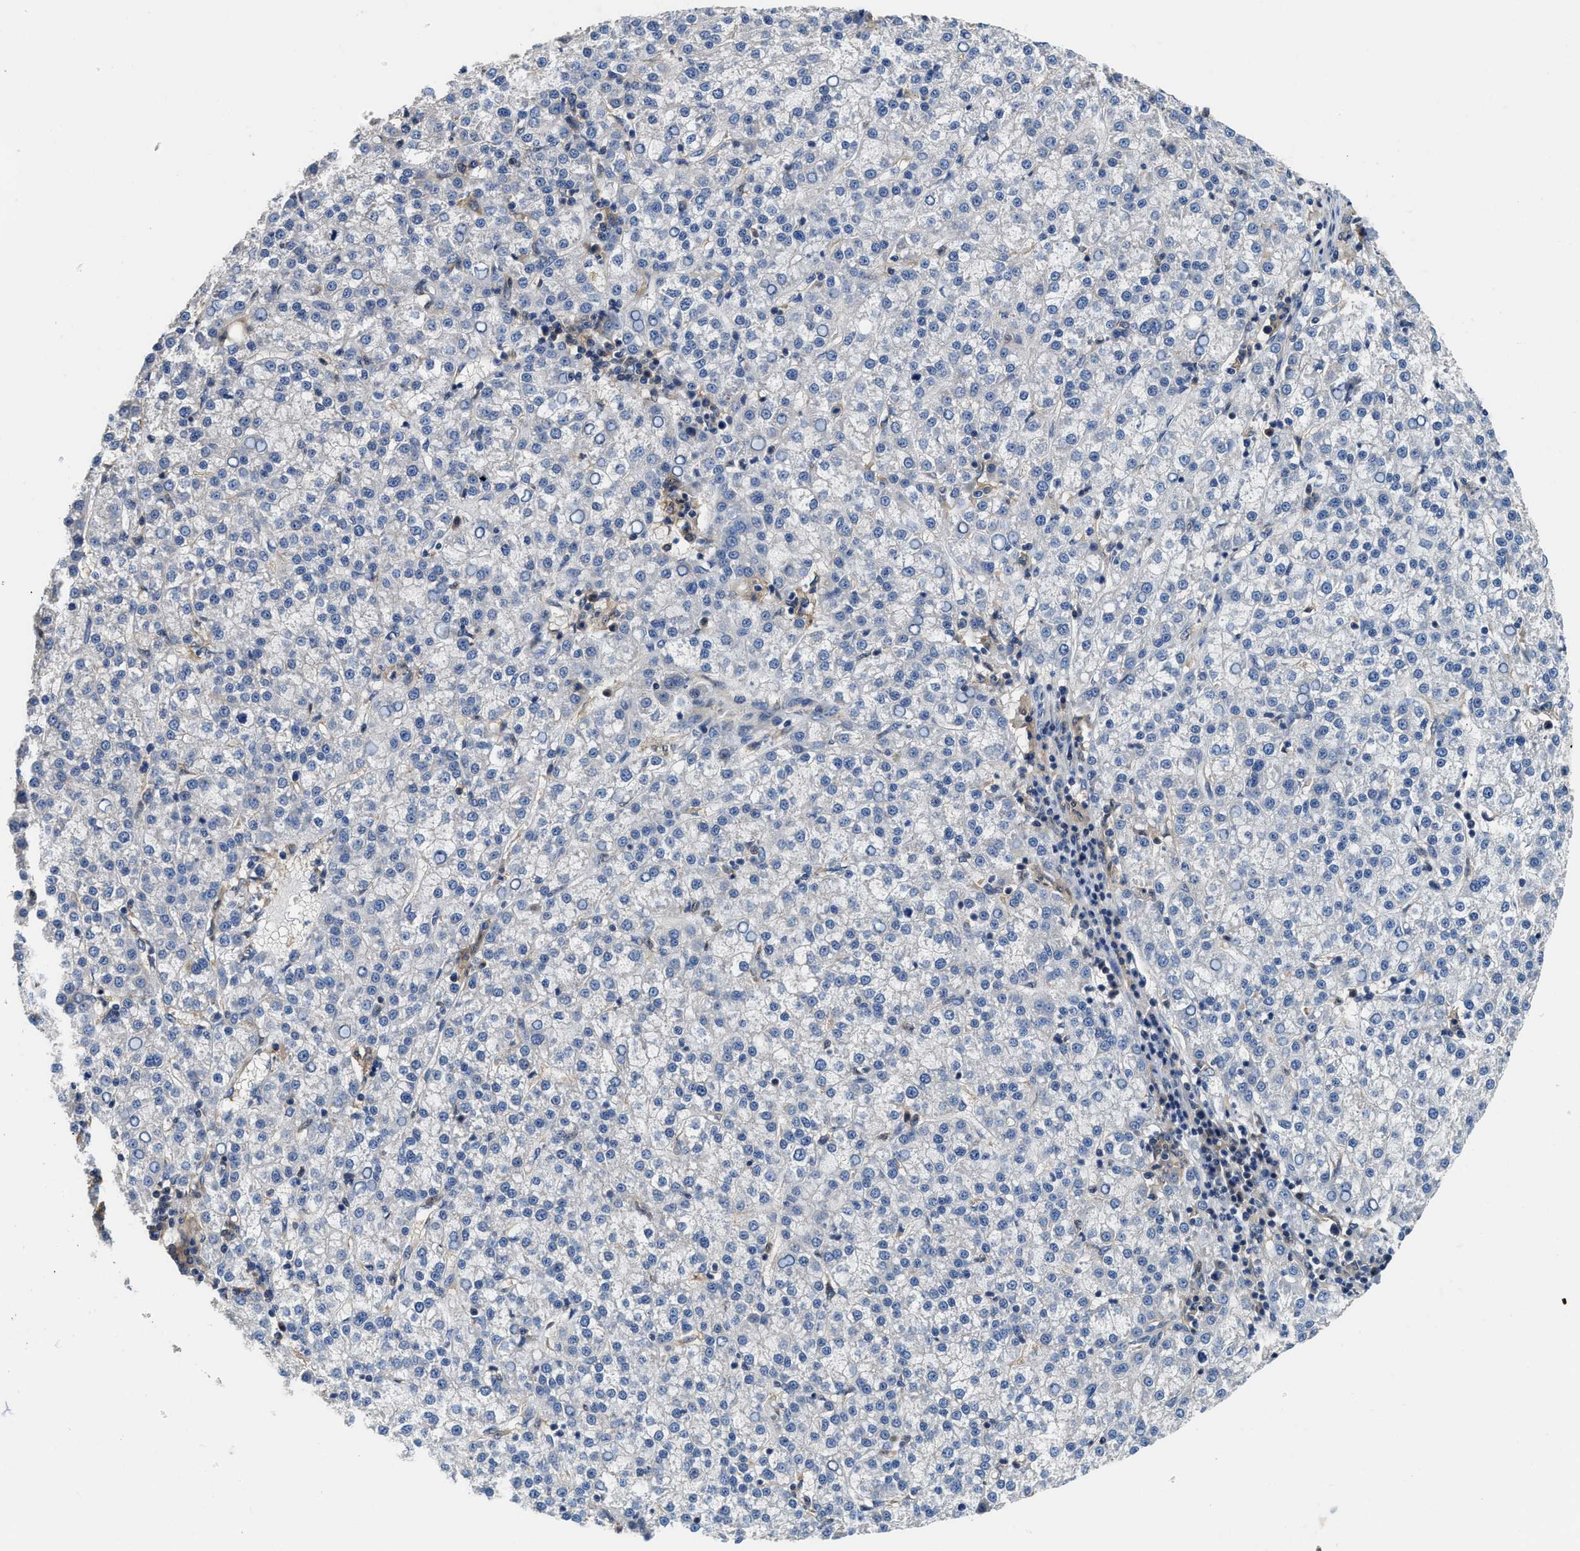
{"staining": {"intensity": "negative", "quantity": "none", "location": "none"}, "tissue": "liver cancer", "cell_type": "Tumor cells", "image_type": "cancer", "snomed": [{"axis": "morphology", "description": "Carcinoma, Hepatocellular, NOS"}, {"axis": "topography", "description": "Liver"}], "caption": "There is no significant positivity in tumor cells of liver cancer (hepatocellular carcinoma).", "gene": "OSTF1", "patient": {"sex": "female", "age": 58}}